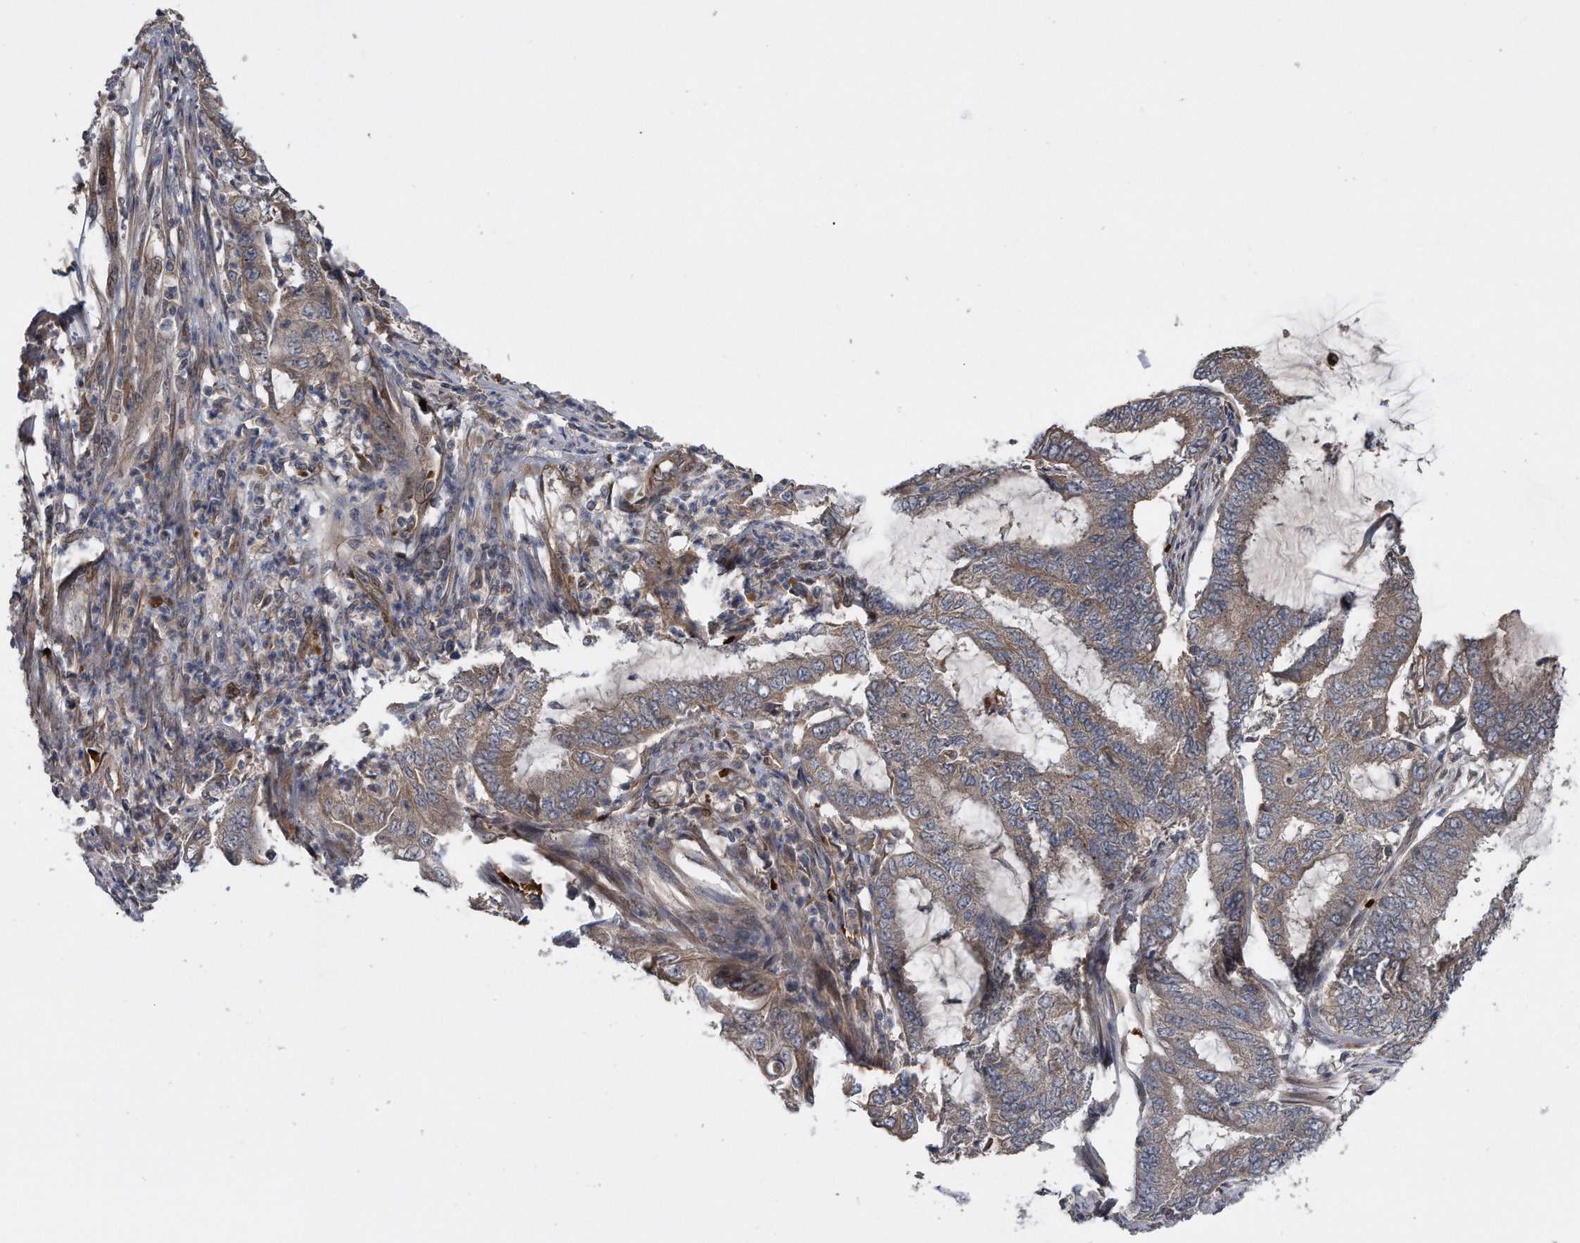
{"staining": {"intensity": "weak", "quantity": ">75%", "location": "cytoplasmic/membranous"}, "tissue": "endometrial cancer", "cell_type": "Tumor cells", "image_type": "cancer", "snomed": [{"axis": "morphology", "description": "Adenocarcinoma, NOS"}, {"axis": "topography", "description": "Endometrium"}], "caption": "About >75% of tumor cells in endometrial adenocarcinoma demonstrate weak cytoplasmic/membranous protein positivity as visualized by brown immunohistochemical staining.", "gene": "ZNF79", "patient": {"sex": "female", "age": 49}}